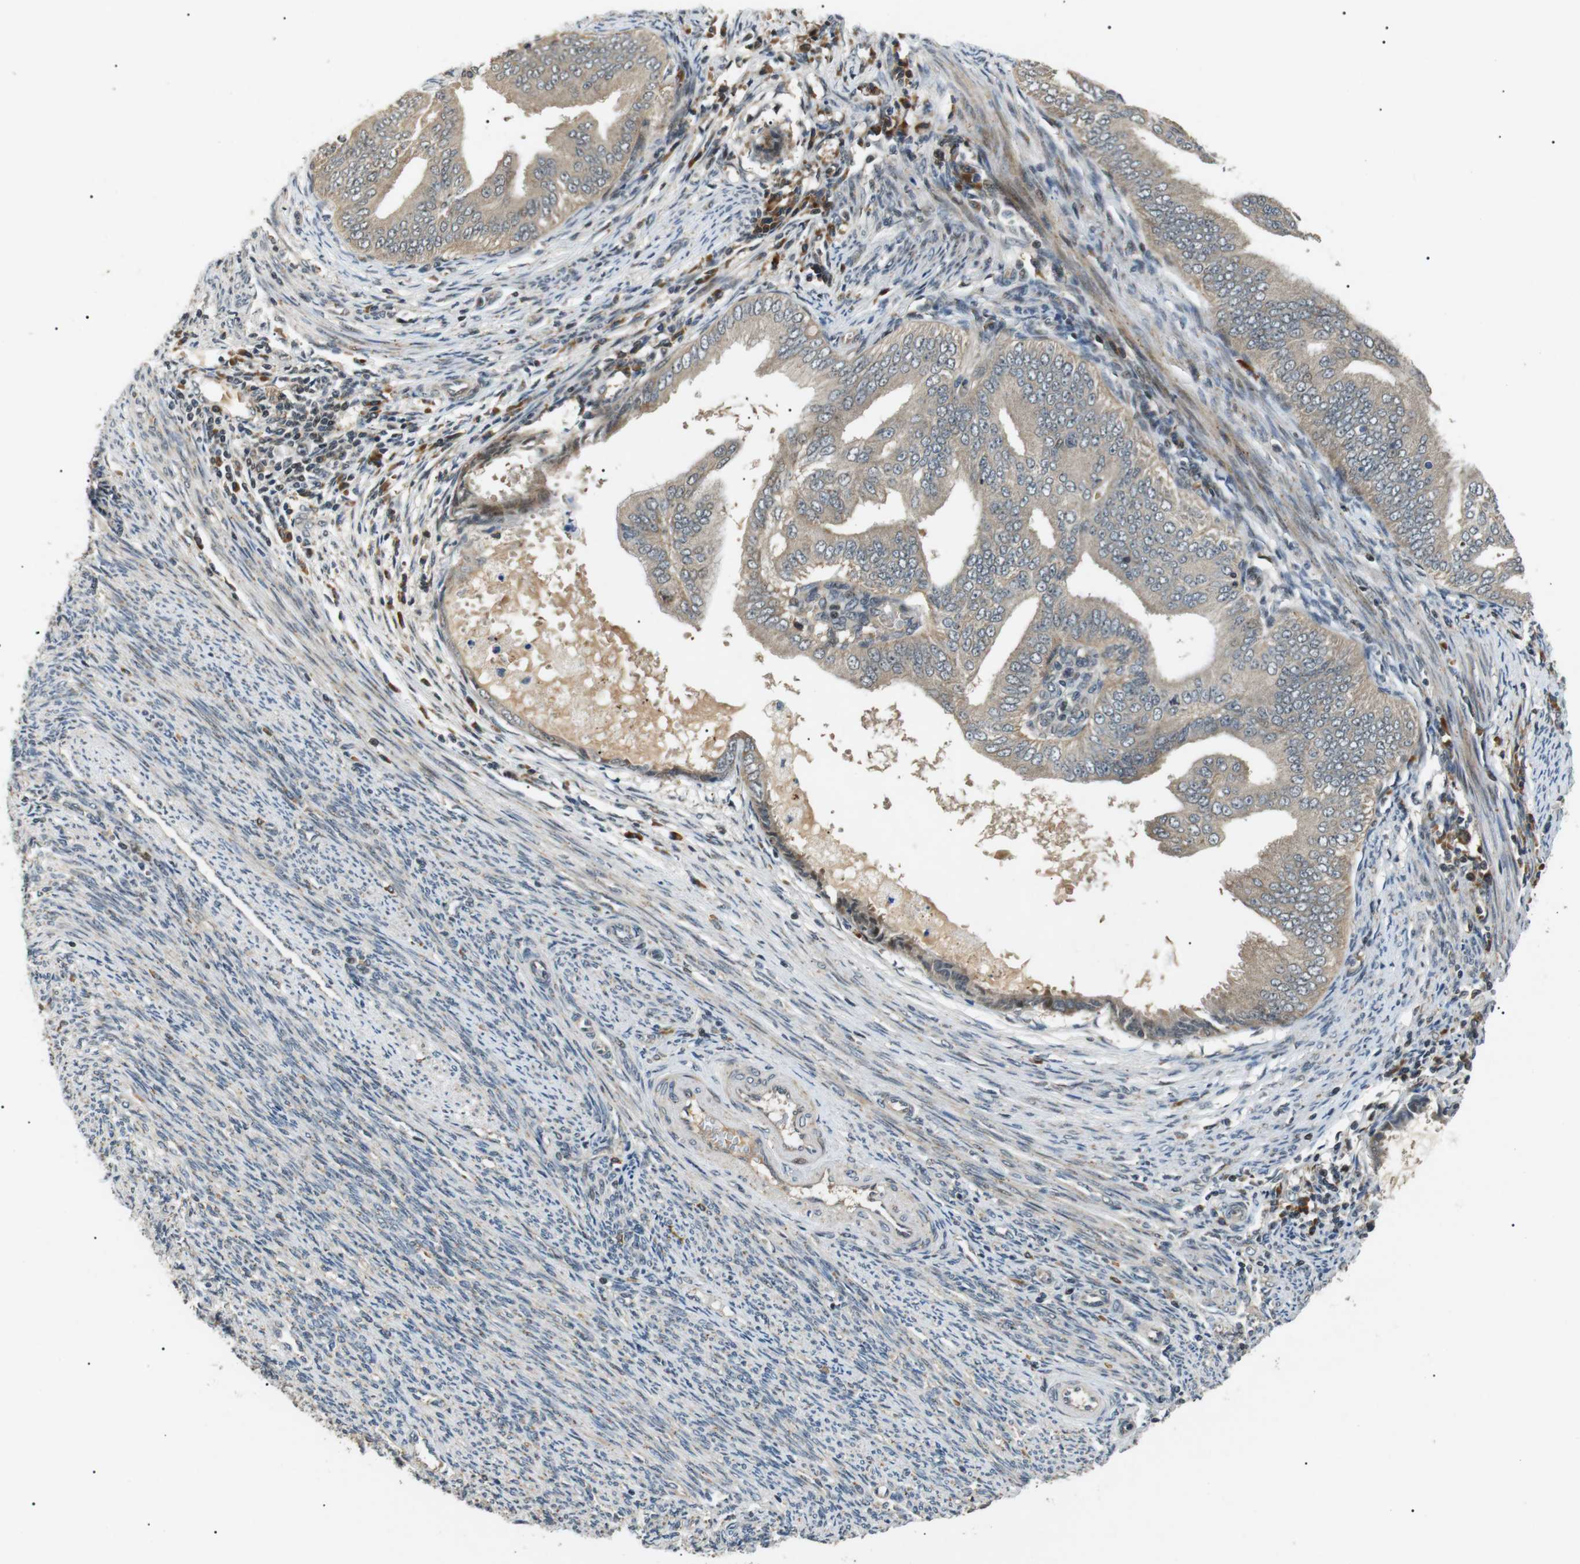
{"staining": {"intensity": "weak", "quantity": ">75%", "location": "cytoplasmic/membranous"}, "tissue": "endometrial cancer", "cell_type": "Tumor cells", "image_type": "cancer", "snomed": [{"axis": "morphology", "description": "Adenocarcinoma, NOS"}, {"axis": "topography", "description": "Endometrium"}], "caption": "Immunohistochemical staining of human endometrial cancer demonstrates low levels of weak cytoplasmic/membranous protein positivity in approximately >75% of tumor cells.", "gene": "HSPA13", "patient": {"sex": "female", "age": 58}}